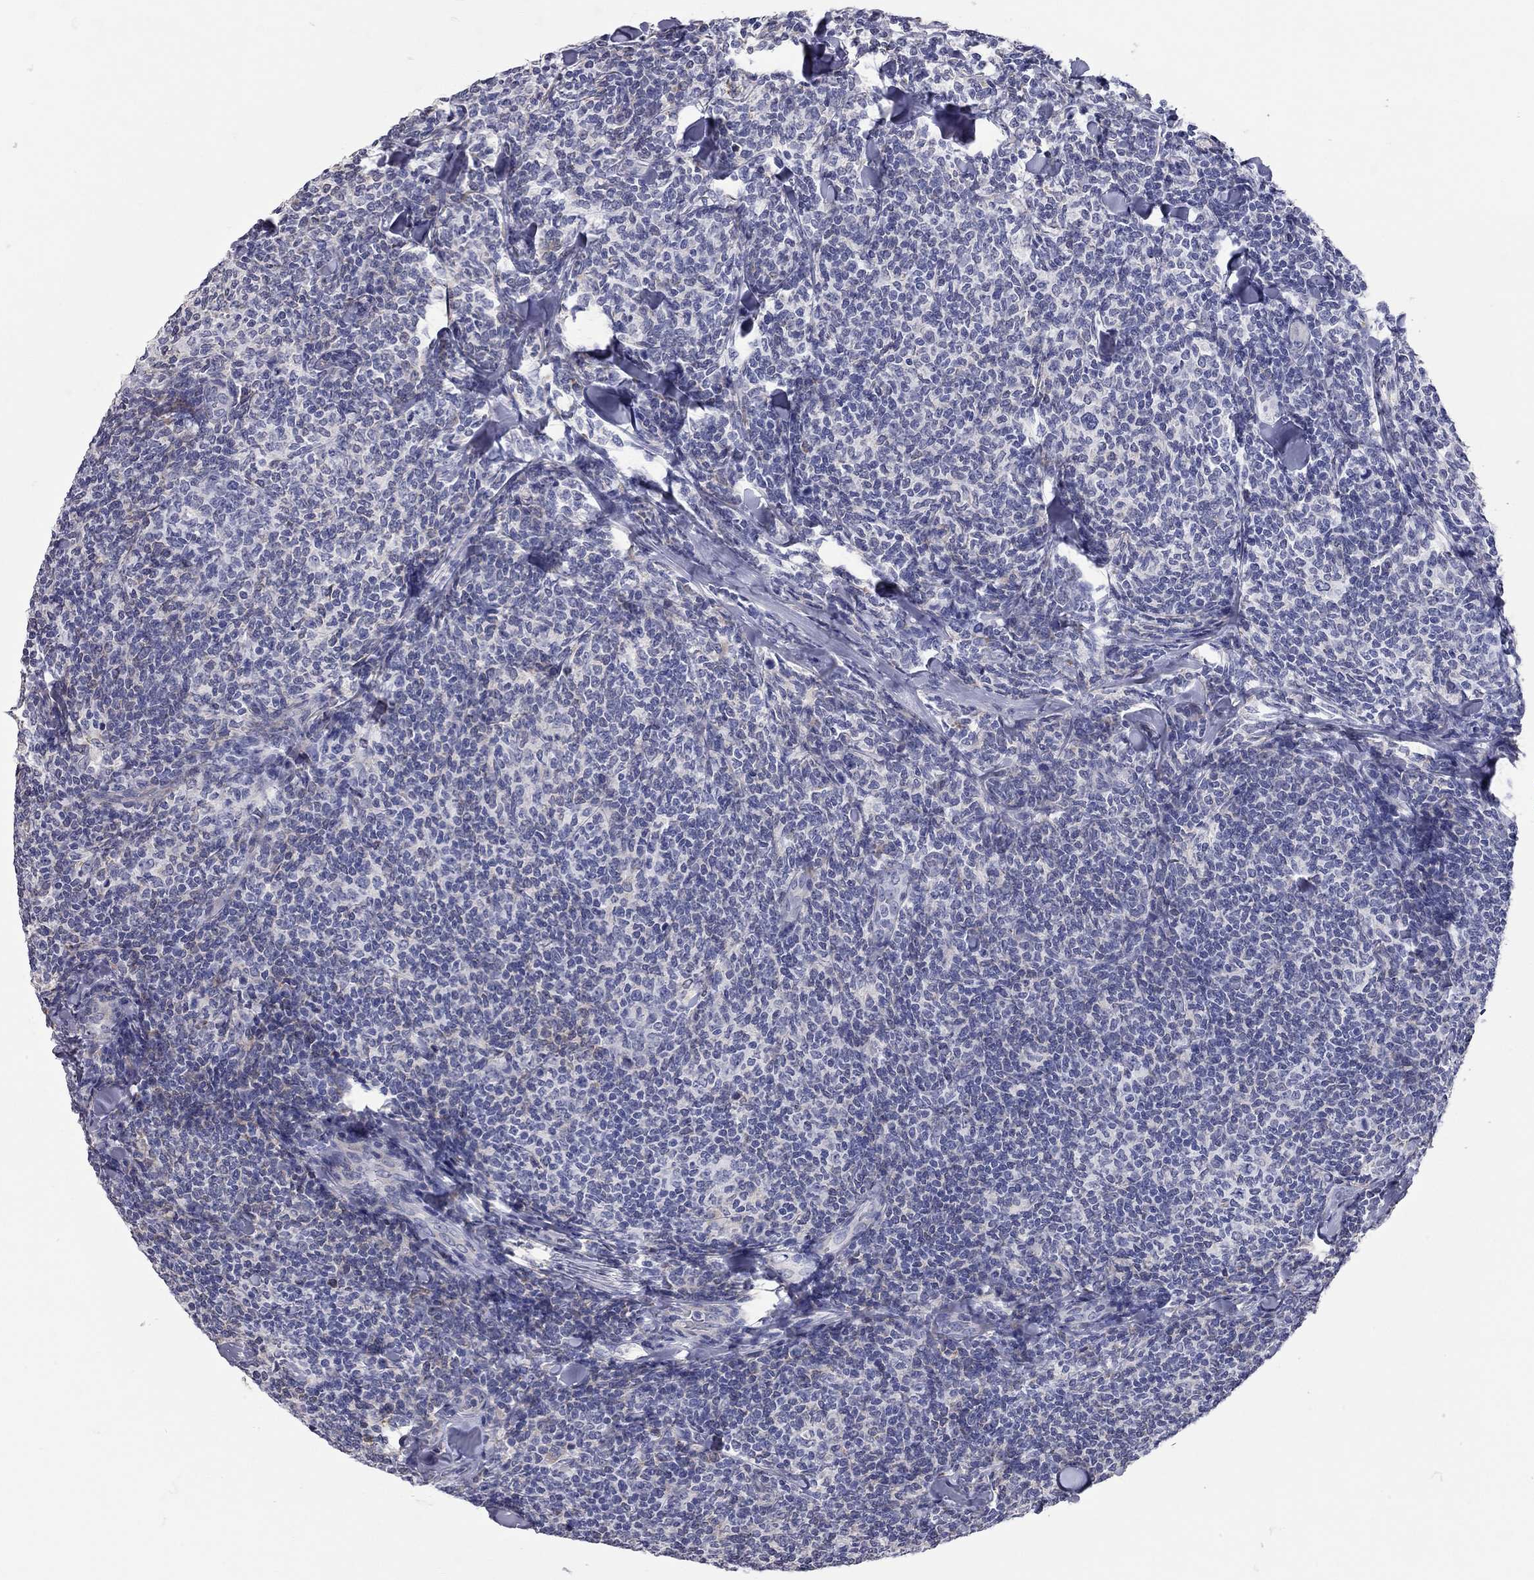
{"staining": {"intensity": "negative", "quantity": "none", "location": "none"}, "tissue": "lymphoma", "cell_type": "Tumor cells", "image_type": "cancer", "snomed": [{"axis": "morphology", "description": "Malignant lymphoma, non-Hodgkin's type, Low grade"}, {"axis": "topography", "description": "Lymph node"}], "caption": "High magnification brightfield microscopy of low-grade malignant lymphoma, non-Hodgkin's type stained with DAB (brown) and counterstained with hematoxylin (blue): tumor cells show no significant positivity.", "gene": "XAGE2", "patient": {"sex": "female", "age": 56}}